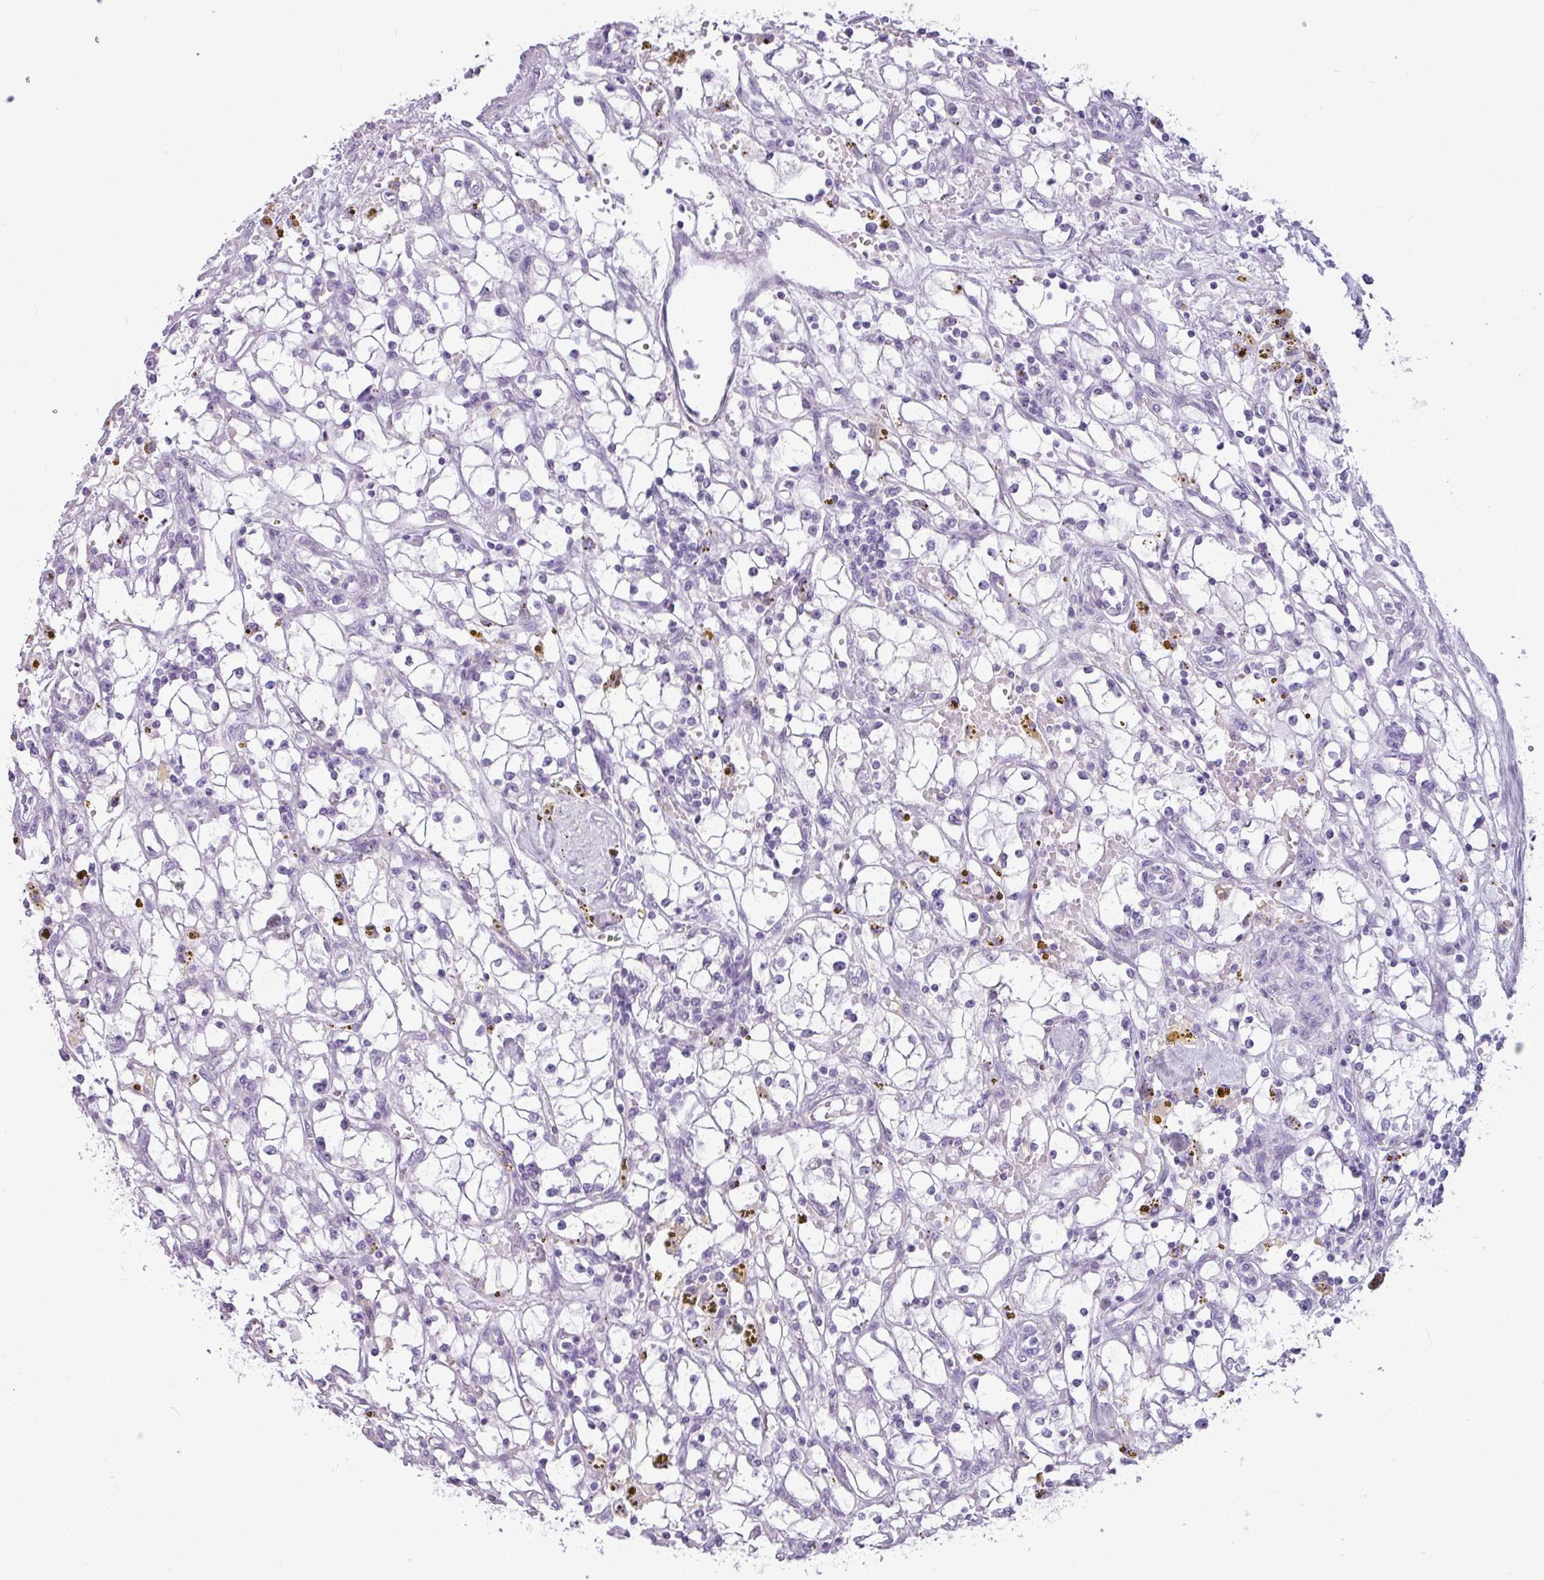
{"staining": {"intensity": "negative", "quantity": "none", "location": "none"}, "tissue": "renal cancer", "cell_type": "Tumor cells", "image_type": "cancer", "snomed": [{"axis": "morphology", "description": "Adenocarcinoma, NOS"}, {"axis": "topography", "description": "Kidney"}], "caption": "Tumor cells show no significant positivity in adenocarcinoma (renal).", "gene": "AMY1B", "patient": {"sex": "male", "age": 56}}